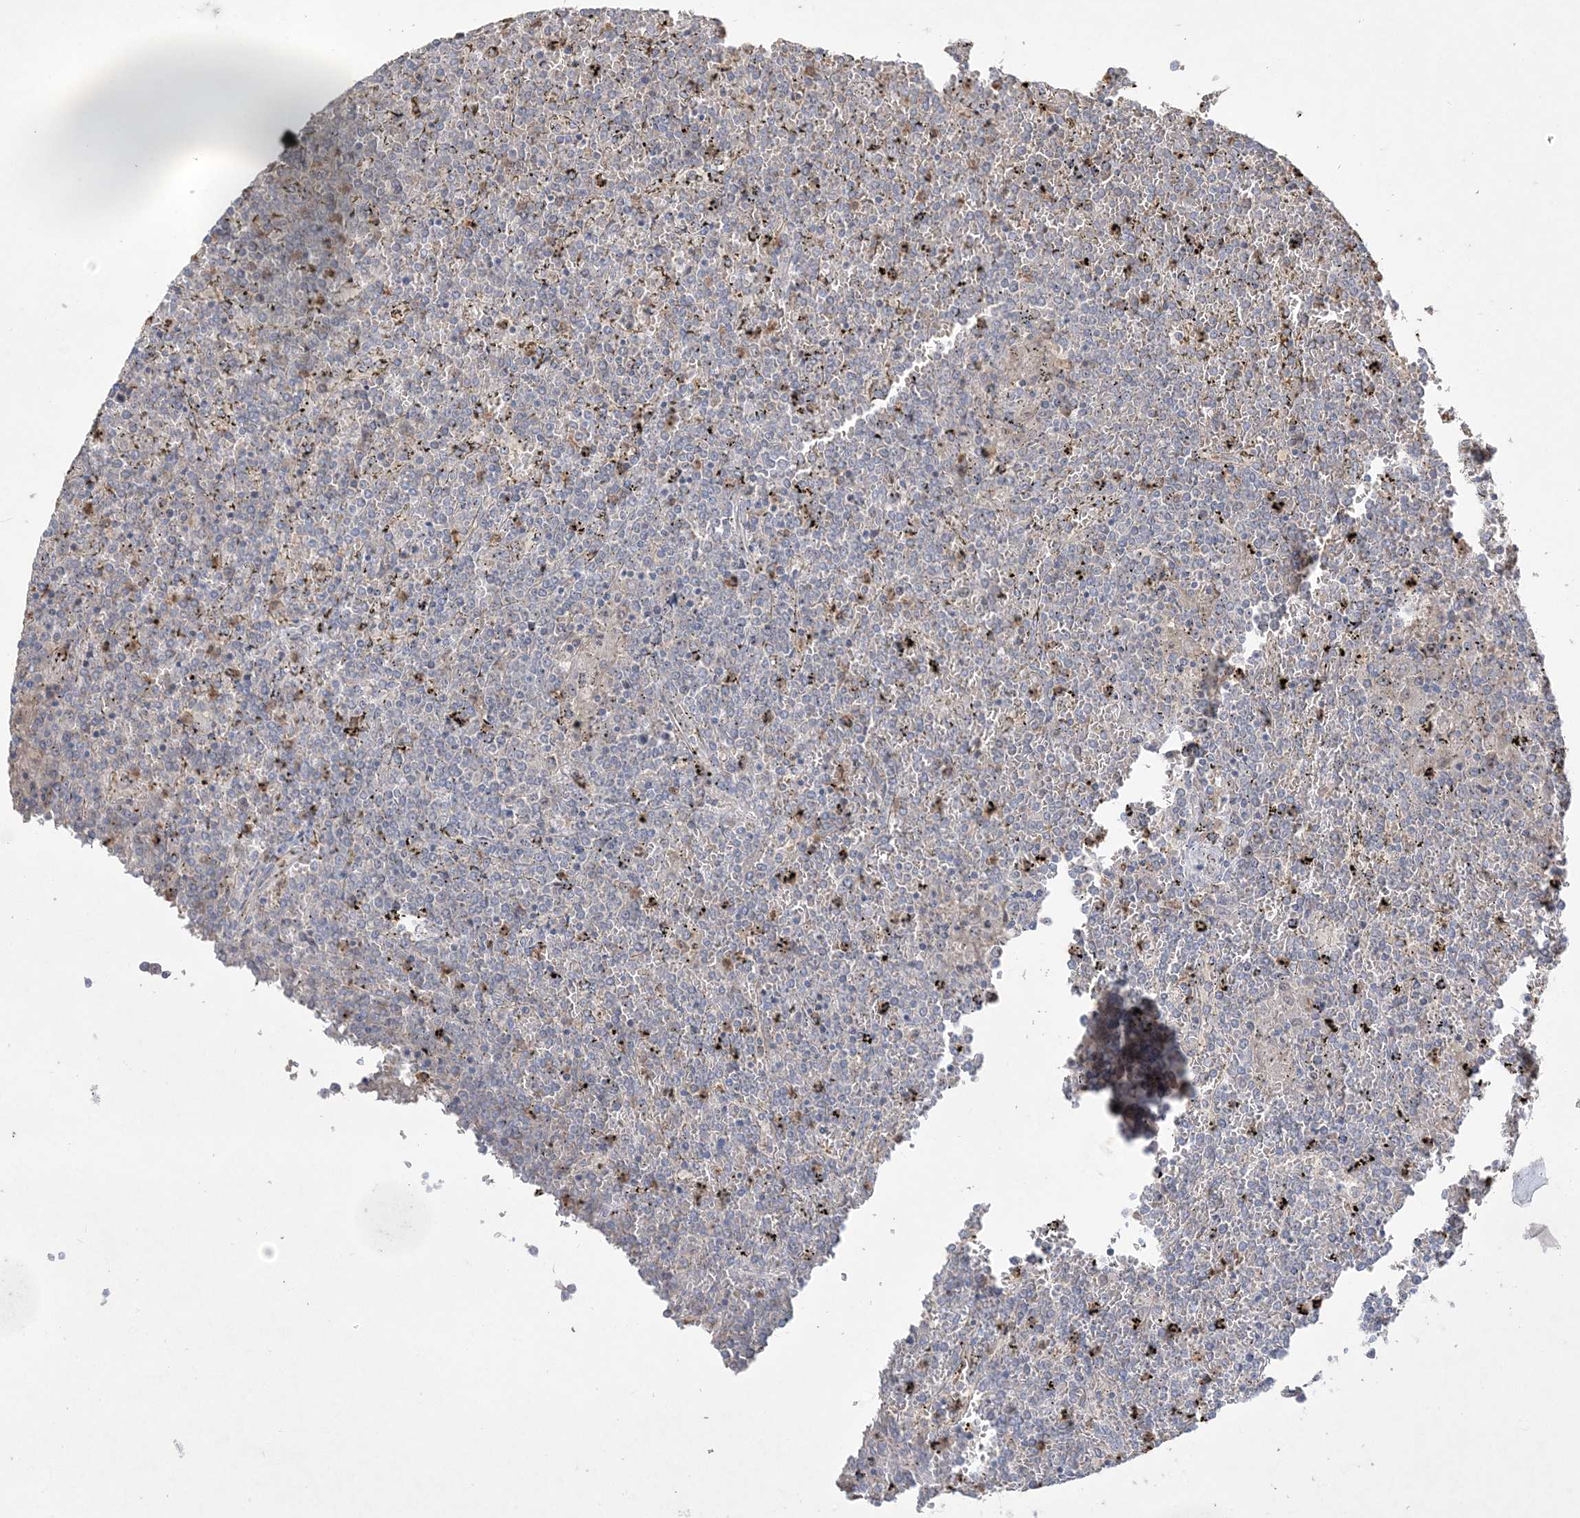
{"staining": {"intensity": "negative", "quantity": "none", "location": "none"}, "tissue": "lymphoma", "cell_type": "Tumor cells", "image_type": "cancer", "snomed": [{"axis": "morphology", "description": "Malignant lymphoma, non-Hodgkin's type, Low grade"}, {"axis": "topography", "description": "Spleen"}], "caption": "Tumor cells are negative for brown protein staining in malignant lymphoma, non-Hodgkin's type (low-grade).", "gene": "NOP16", "patient": {"sex": "female", "age": 19}}